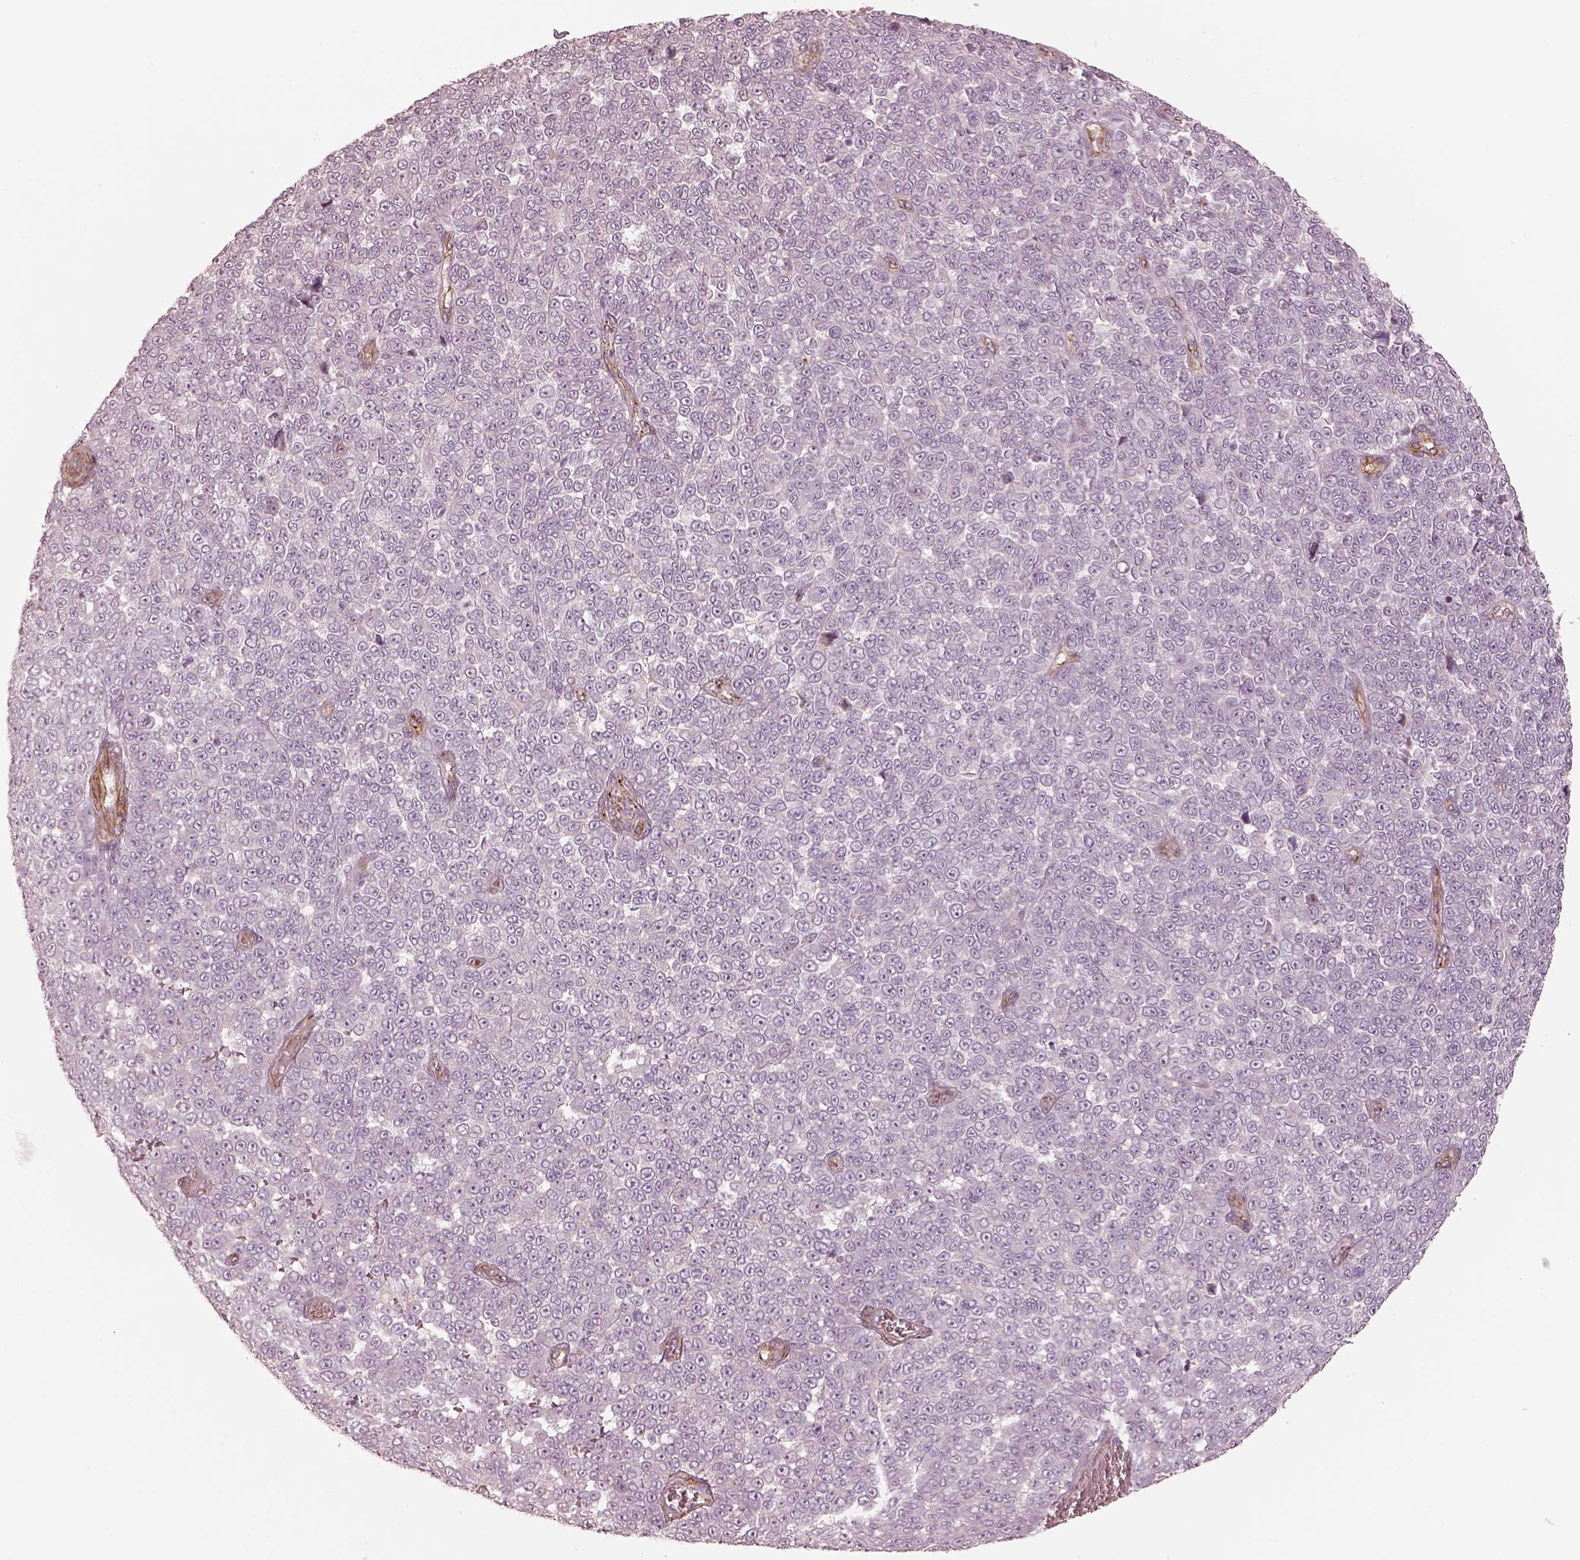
{"staining": {"intensity": "negative", "quantity": "none", "location": "none"}, "tissue": "melanoma", "cell_type": "Tumor cells", "image_type": "cancer", "snomed": [{"axis": "morphology", "description": "Malignant melanoma, NOS"}, {"axis": "topography", "description": "Skin"}], "caption": "Tumor cells show no significant protein expression in melanoma.", "gene": "CRYM", "patient": {"sex": "female", "age": 95}}